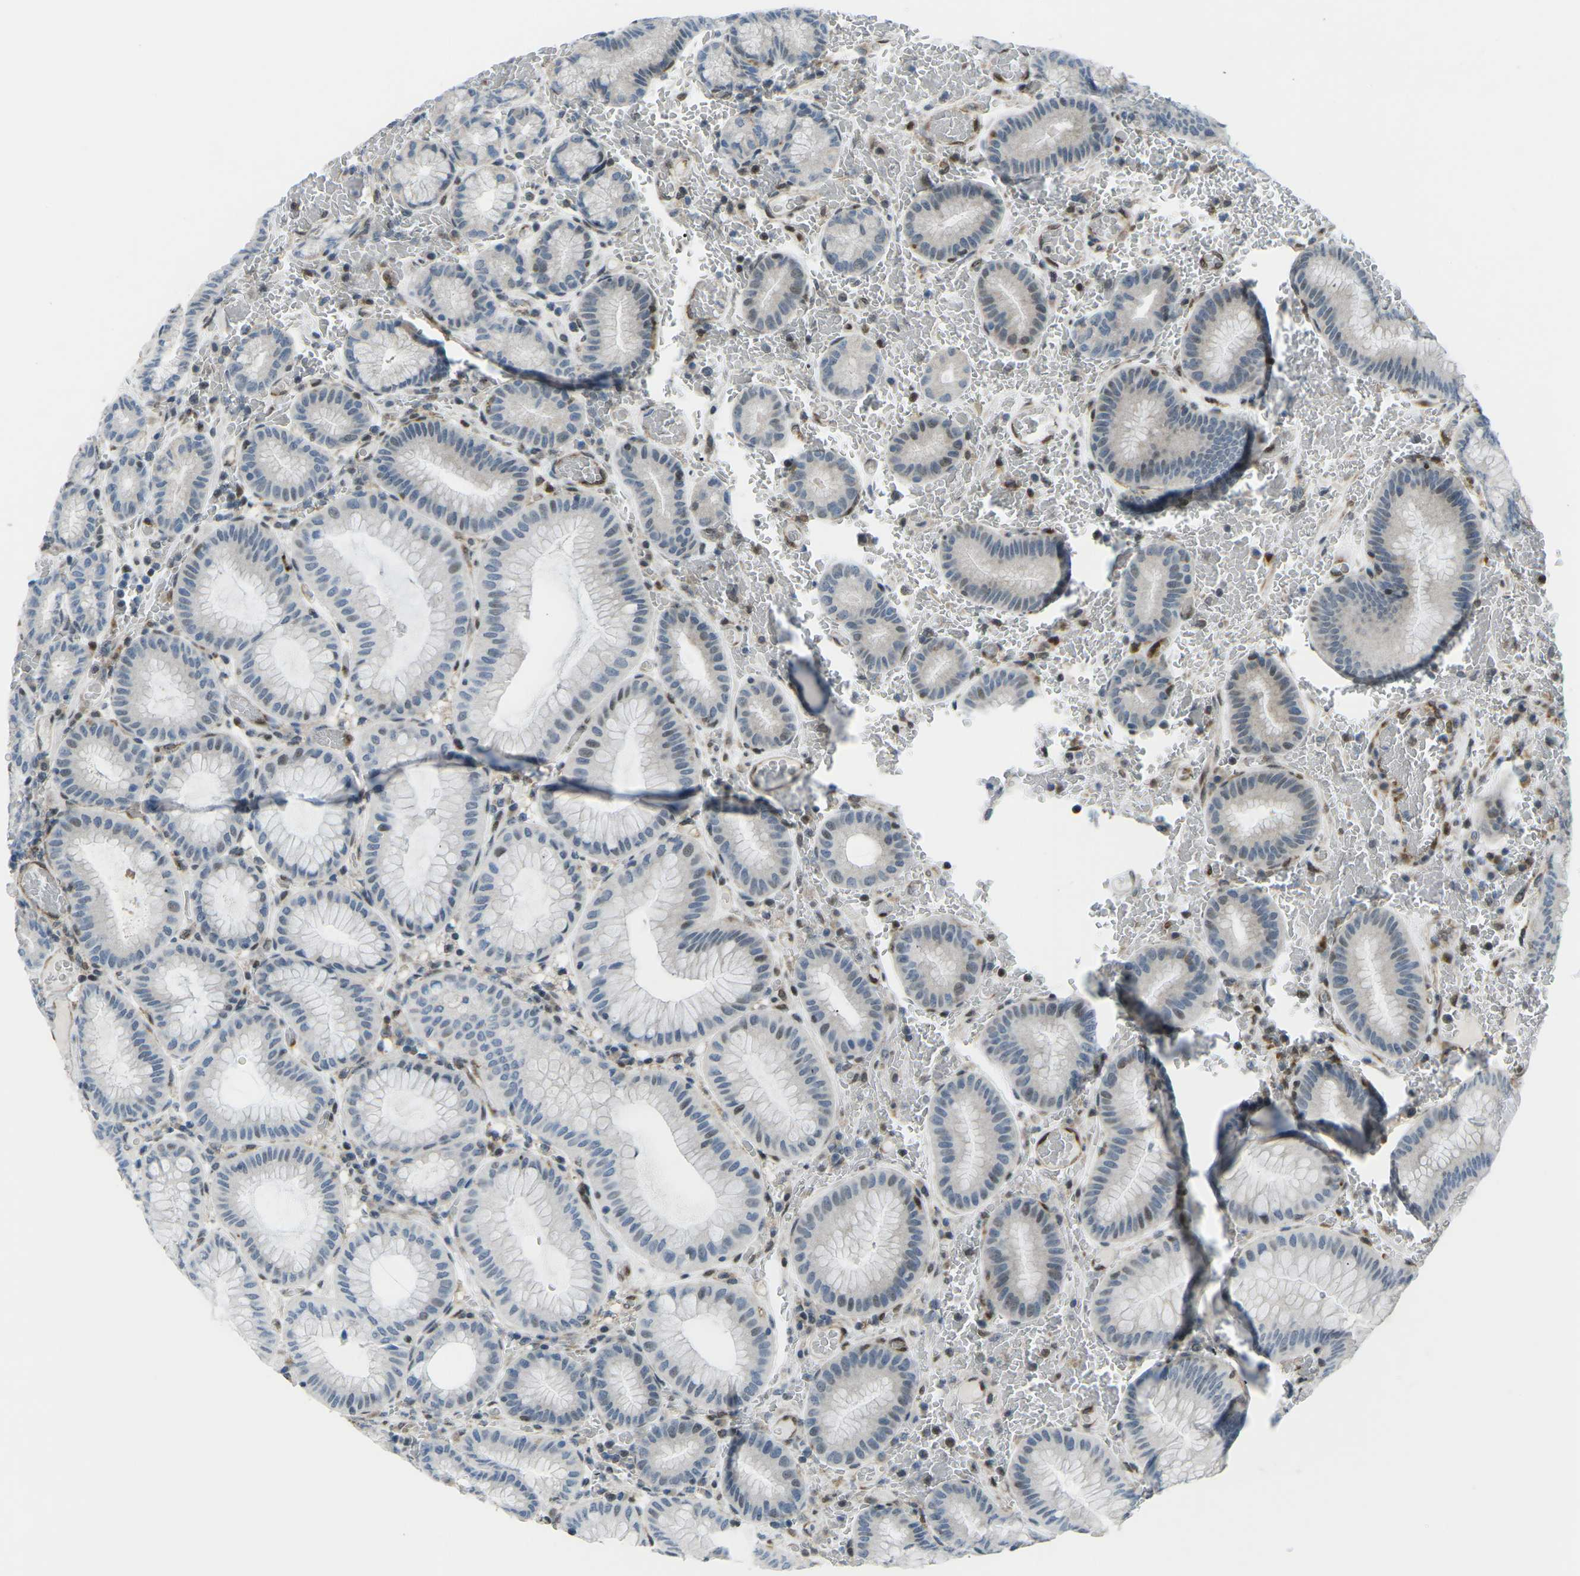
{"staining": {"intensity": "weak", "quantity": "<25%", "location": "nuclear"}, "tissue": "stomach", "cell_type": "Glandular cells", "image_type": "normal", "snomed": [{"axis": "morphology", "description": "Normal tissue, NOS"}, {"axis": "morphology", "description": "Carcinoid, malignant, NOS"}, {"axis": "topography", "description": "Stomach, upper"}], "caption": "Stomach stained for a protein using immunohistochemistry displays no positivity glandular cells.", "gene": "MBNL1", "patient": {"sex": "male", "age": 39}}